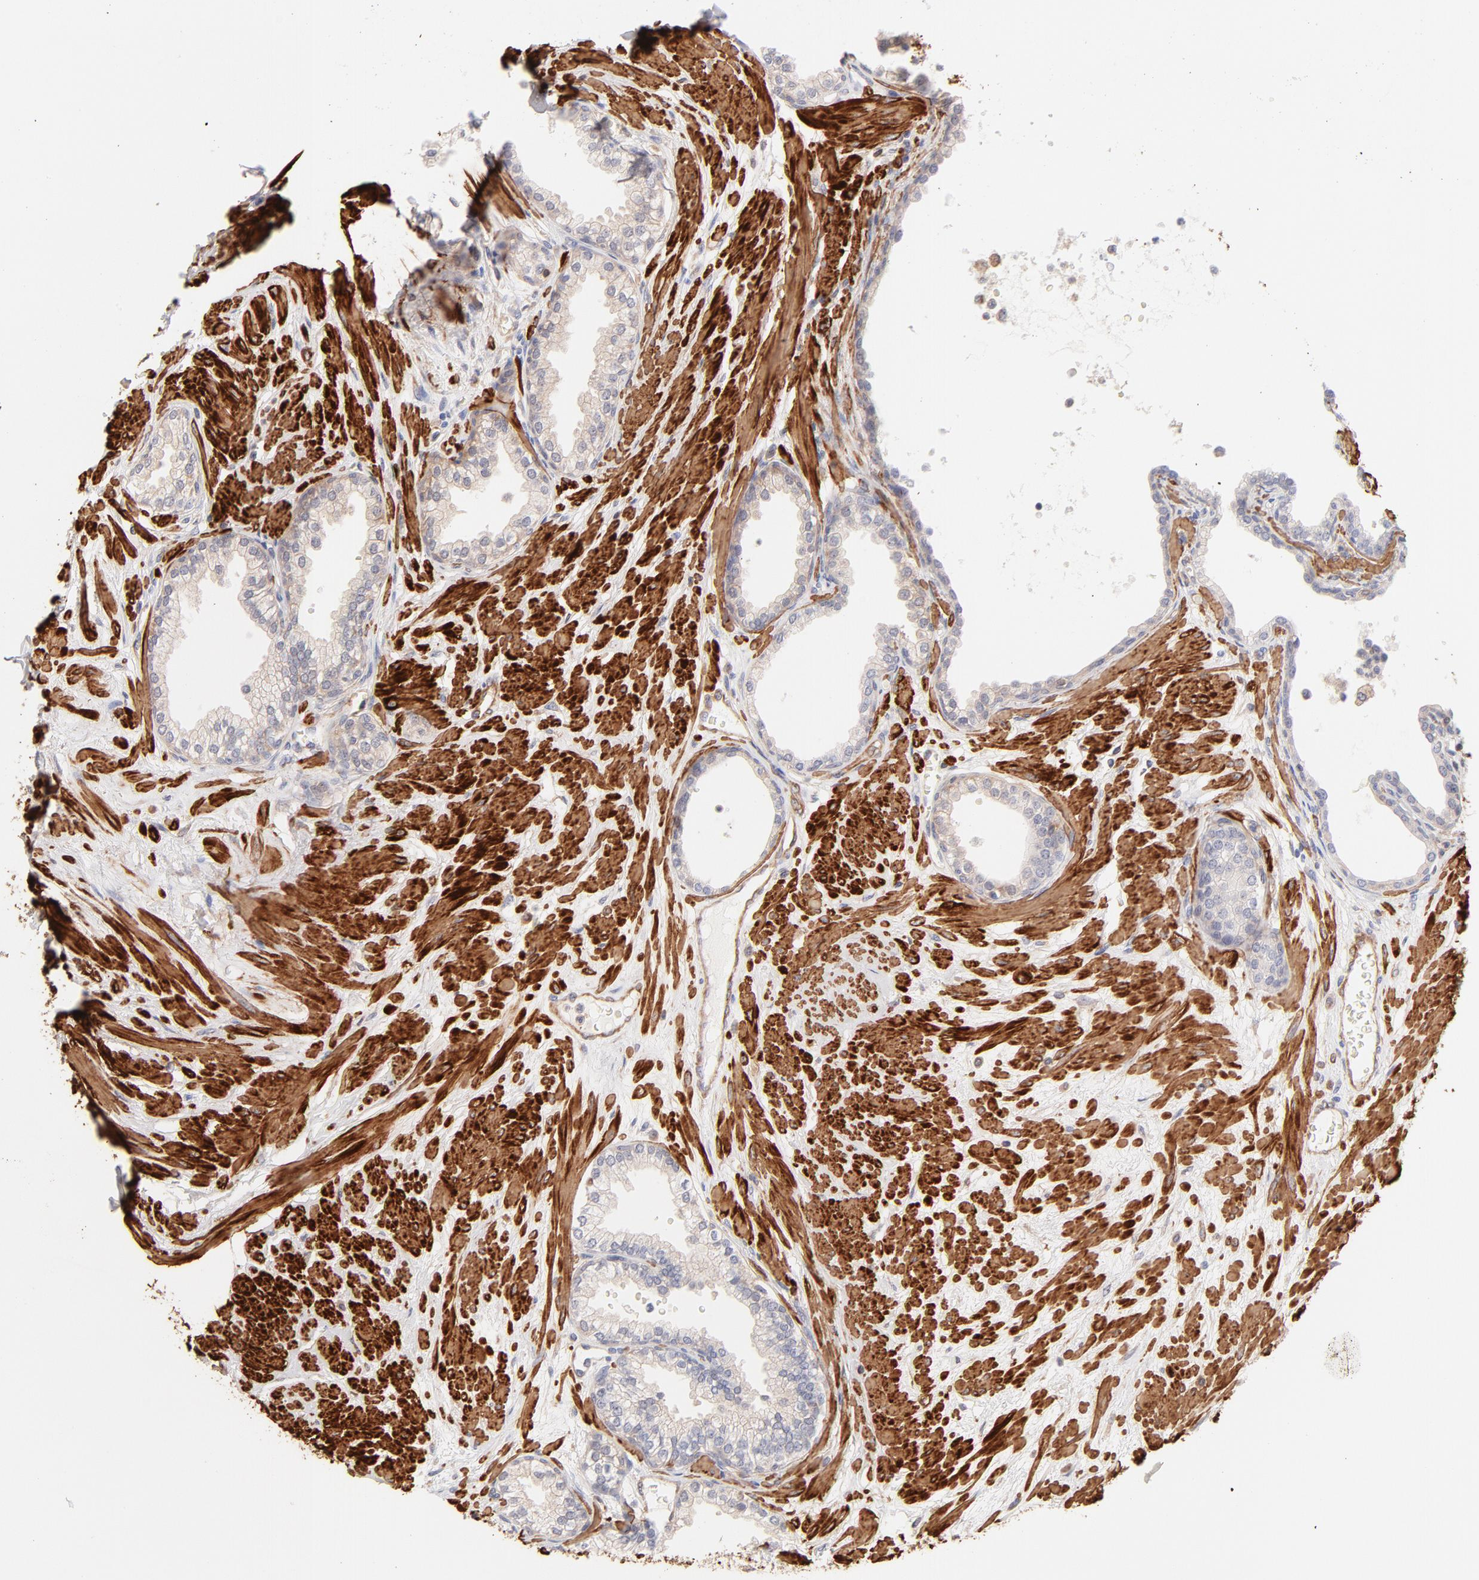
{"staining": {"intensity": "negative", "quantity": "none", "location": "none"}, "tissue": "prostate", "cell_type": "Glandular cells", "image_type": "normal", "snomed": [{"axis": "morphology", "description": "Normal tissue, NOS"}, {"axis": "topography", "description": "Prostate"}], "caption": "Prostate stained for a protein using immunohistochemistry (IHC) demonstrates no positivity glandular cells.", "gene": "LDLRAP1", "patient": {"sex": "male", "age": 64}}